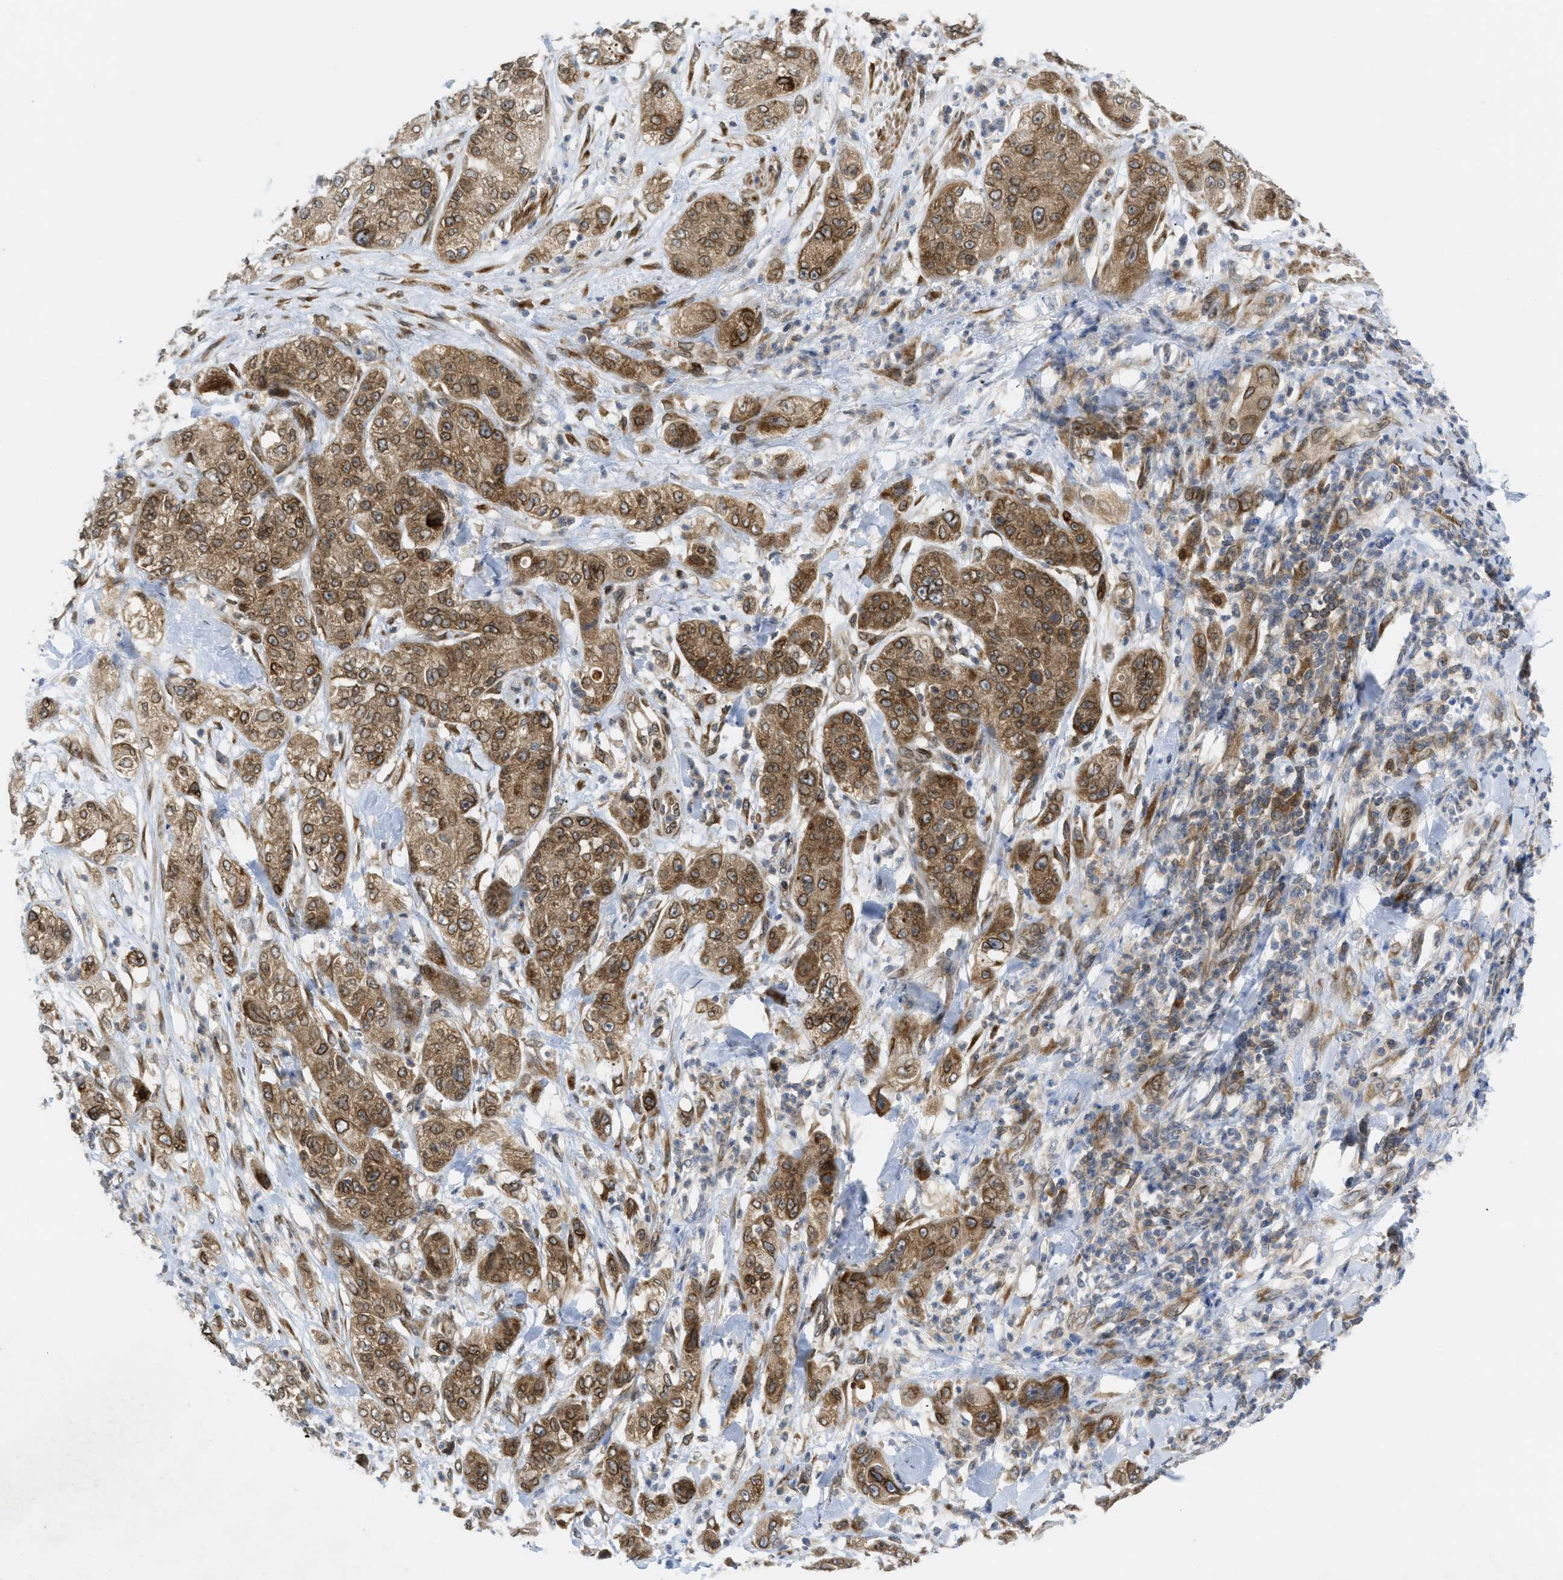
{"staining": {"intensity": "moderate", "quantity": ">75%", "location": "cytoplasmic/membranous,nuclear"}, "tissue": "pancreatic cancer", "cell_type": "Tumor cells", "image_type": "cancer", "snomed": [{"axis": "morphology", "description": "Adenocarcinoma, NOS"}, {"axis": "topography", "description": "Pancreas"}], "caption": "Pancreatic cancer (adenocarcinoma) tissue reveals moderate cytoplasmic/membranous and nuclear staining in approximately >75% of tumor cells", "gene": "EIF2AK3", "patient": {"sex": "female", "age": 78}}